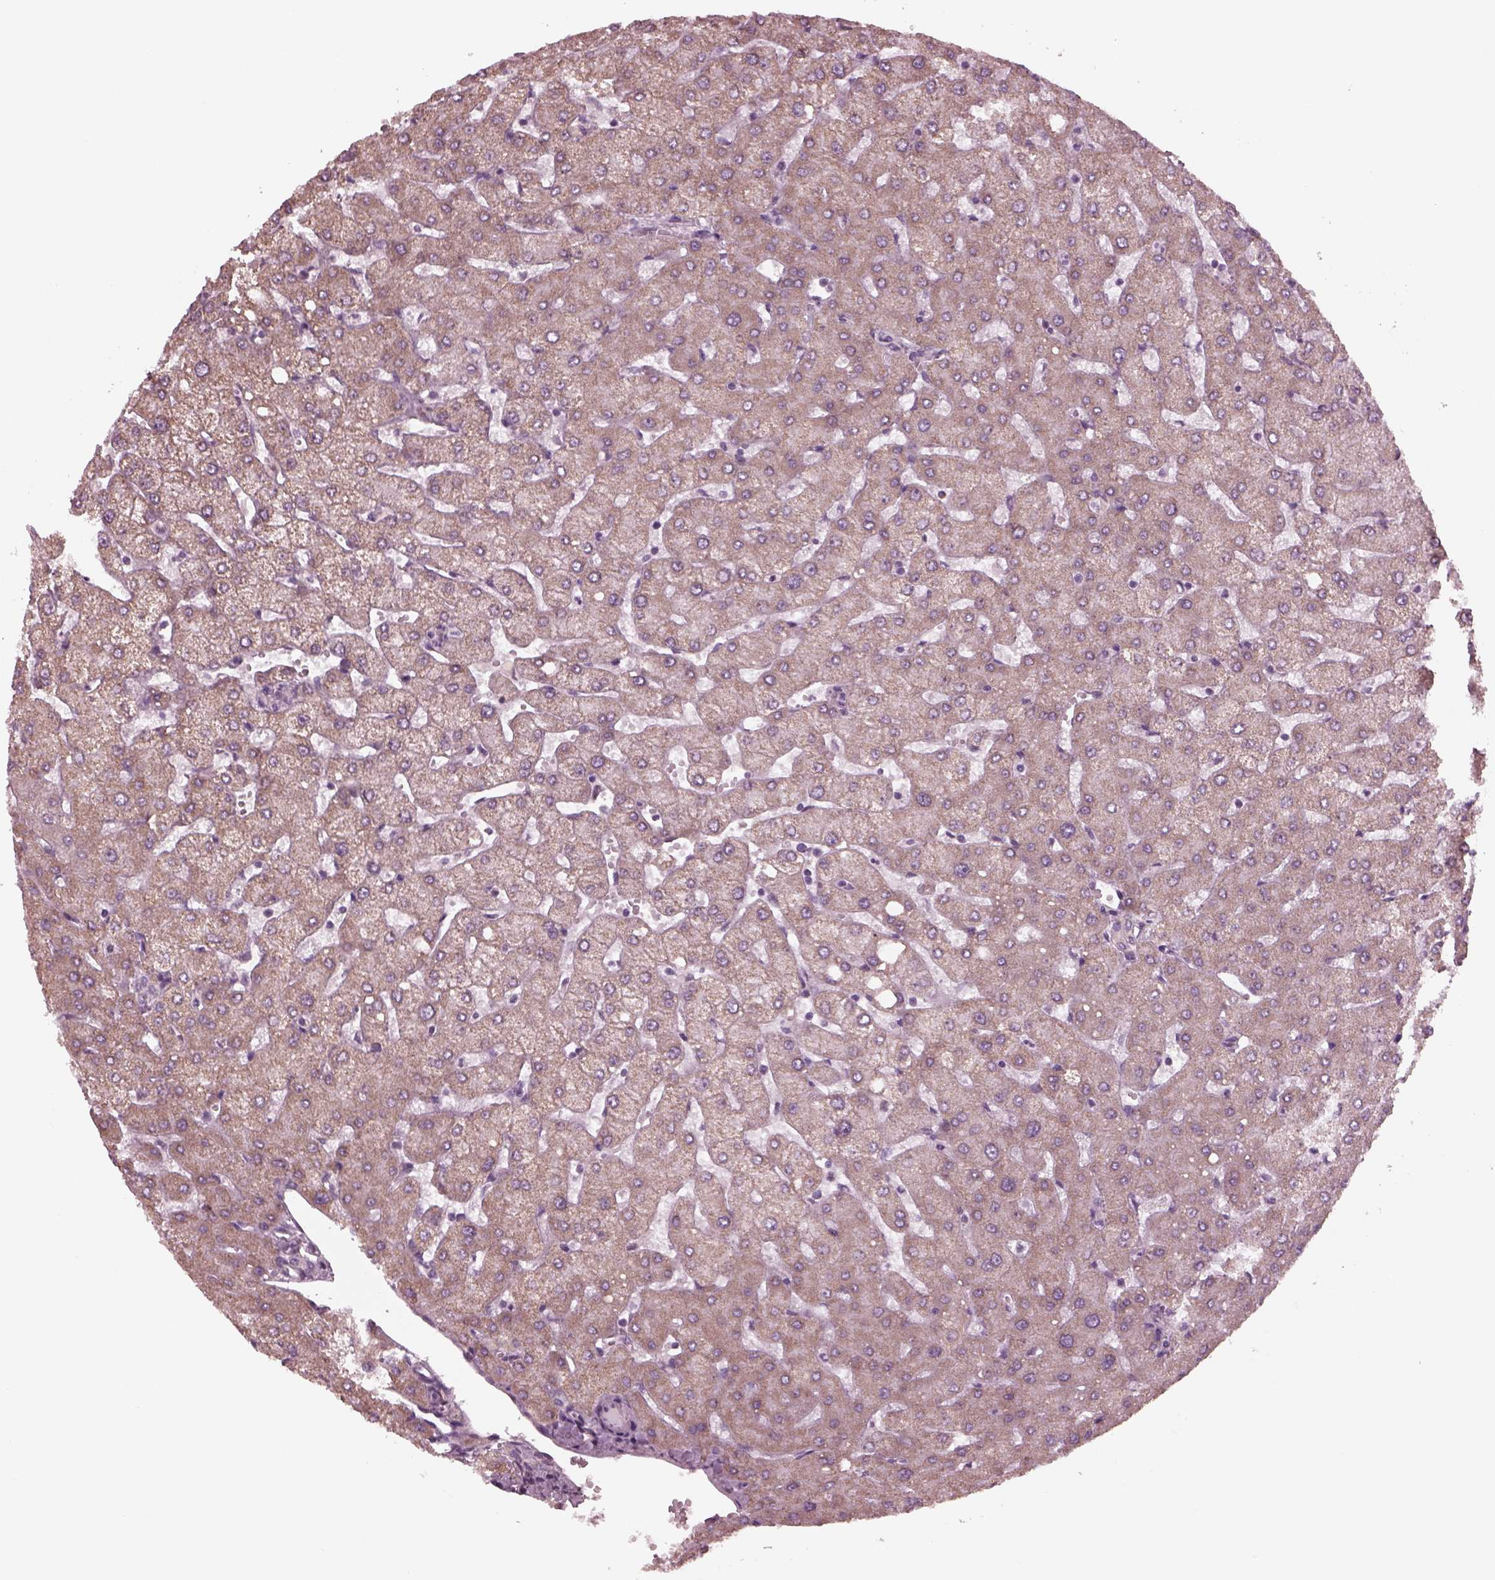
{"staining": {"intensity": "negative", "quantity": "none", "location": "none"}, "tissue": "liver", "cell_type": "Cholangiocytes", "image_type": "normal", "snomed": [{"axis": "morphology", "description": "Normal tissue, NOS"}, {"axis": "topography", "description": "Liver"}], "caption": "Immunohistochemical staining of normal human liver reveals no significant staining in cholangiocytes.", "gene": "CELSR3", "patient": {"sex": "female", "age": 54}}